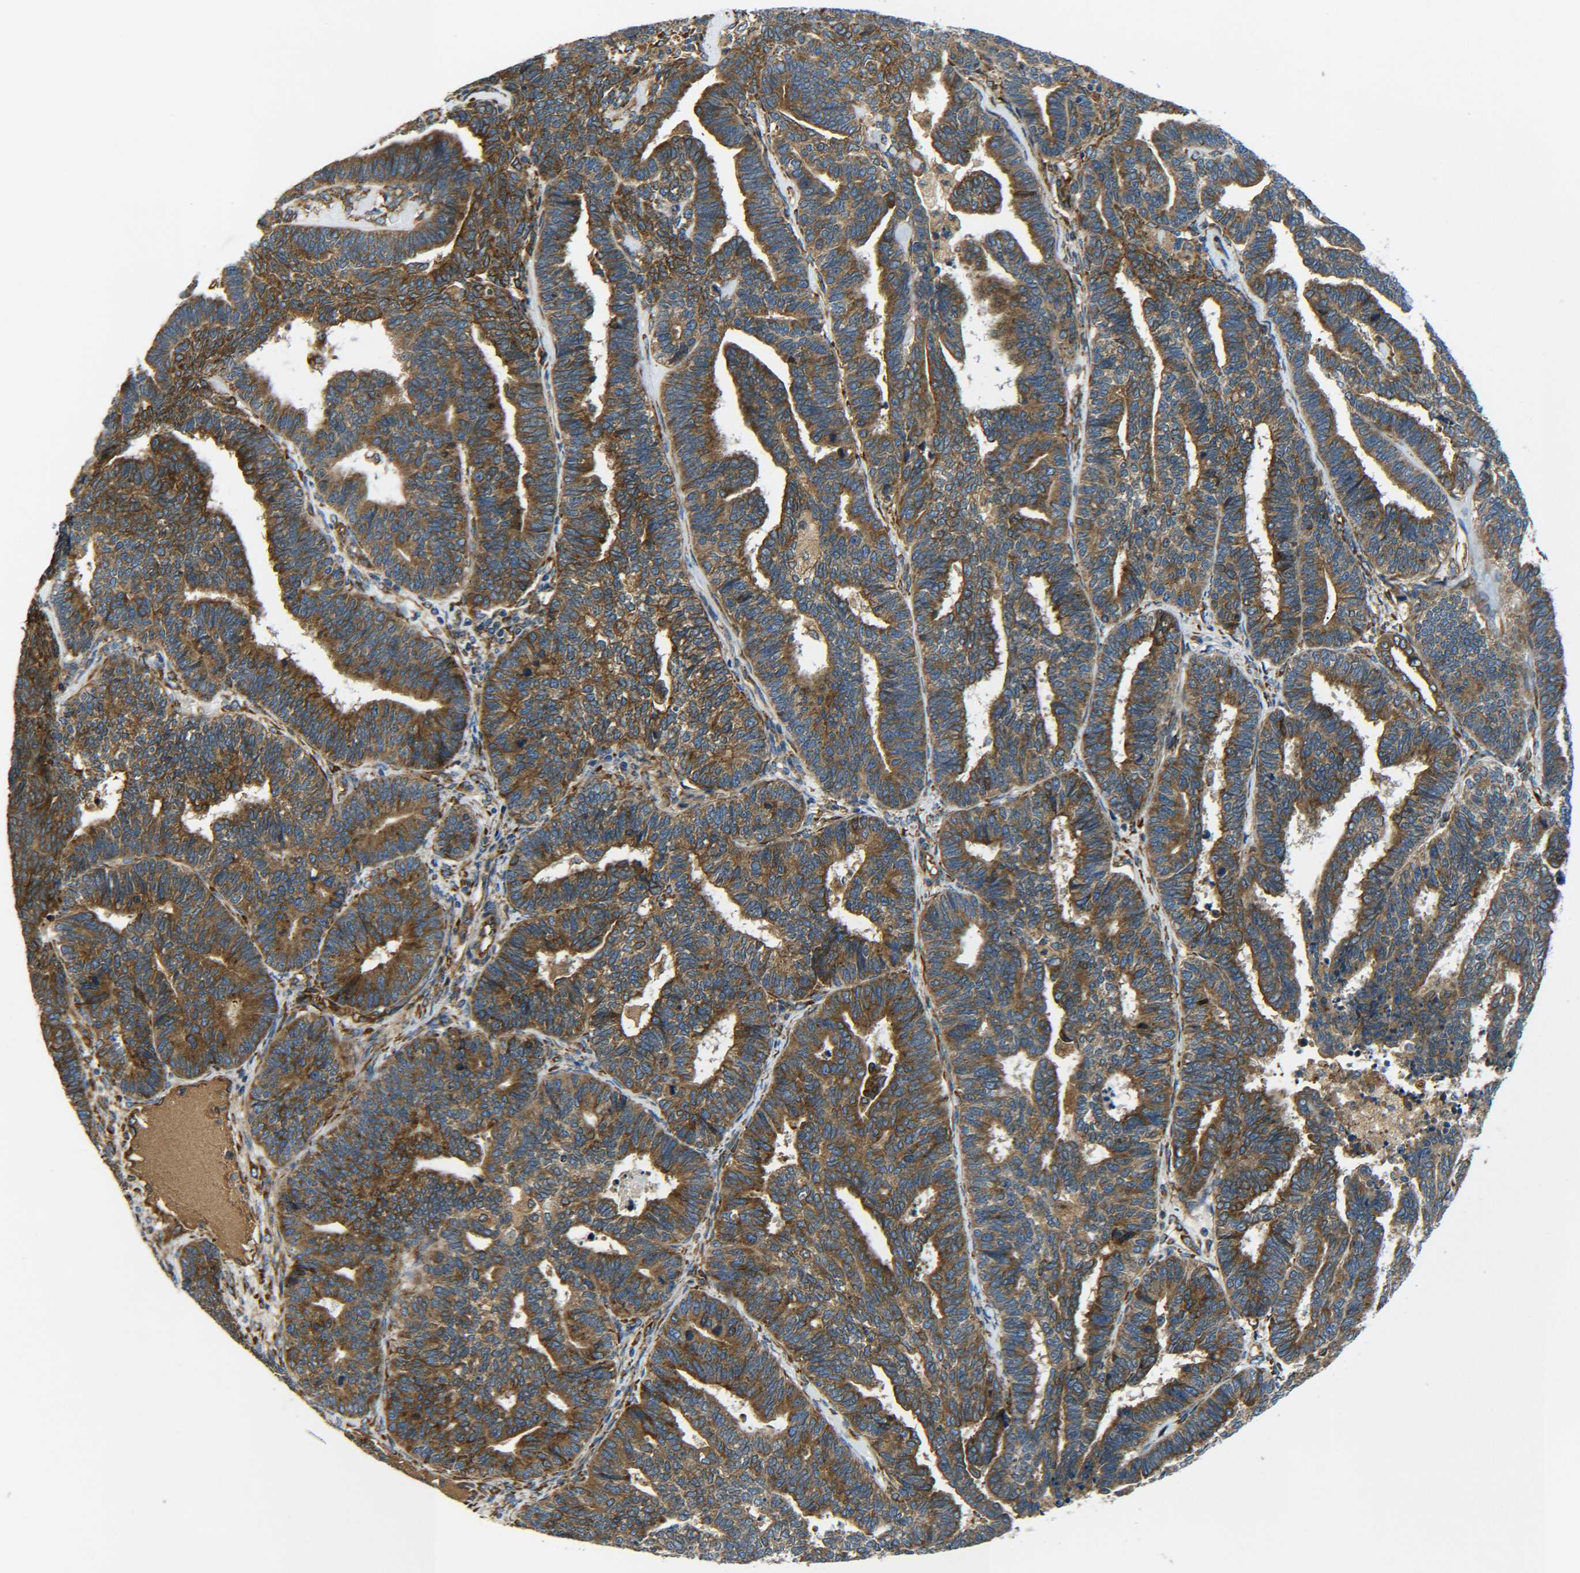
{"staining": {"intensity": "strong", "quantity": ">75%", "location": "cytoplasmic/membranous"}, "tissue": "endometrial cancer", "cell_type": "Tumor cells", "image_type": "cancer", "snomed": [{"axis": "morphology", "description": "Adenocarcinoma, NOS"}, {"axis": "topography", "description": "Endometrium"}], "caption": "This photomicrograph reveals immunohistochemistry (IHC) staining of human endometrial cancer (adenocarcinoma), with high strong cytoplasmic/membranous positivity in approximately >75% of tumor cells.", "gene": "PREB", "patient": {"sex": "female", "age": 70}}